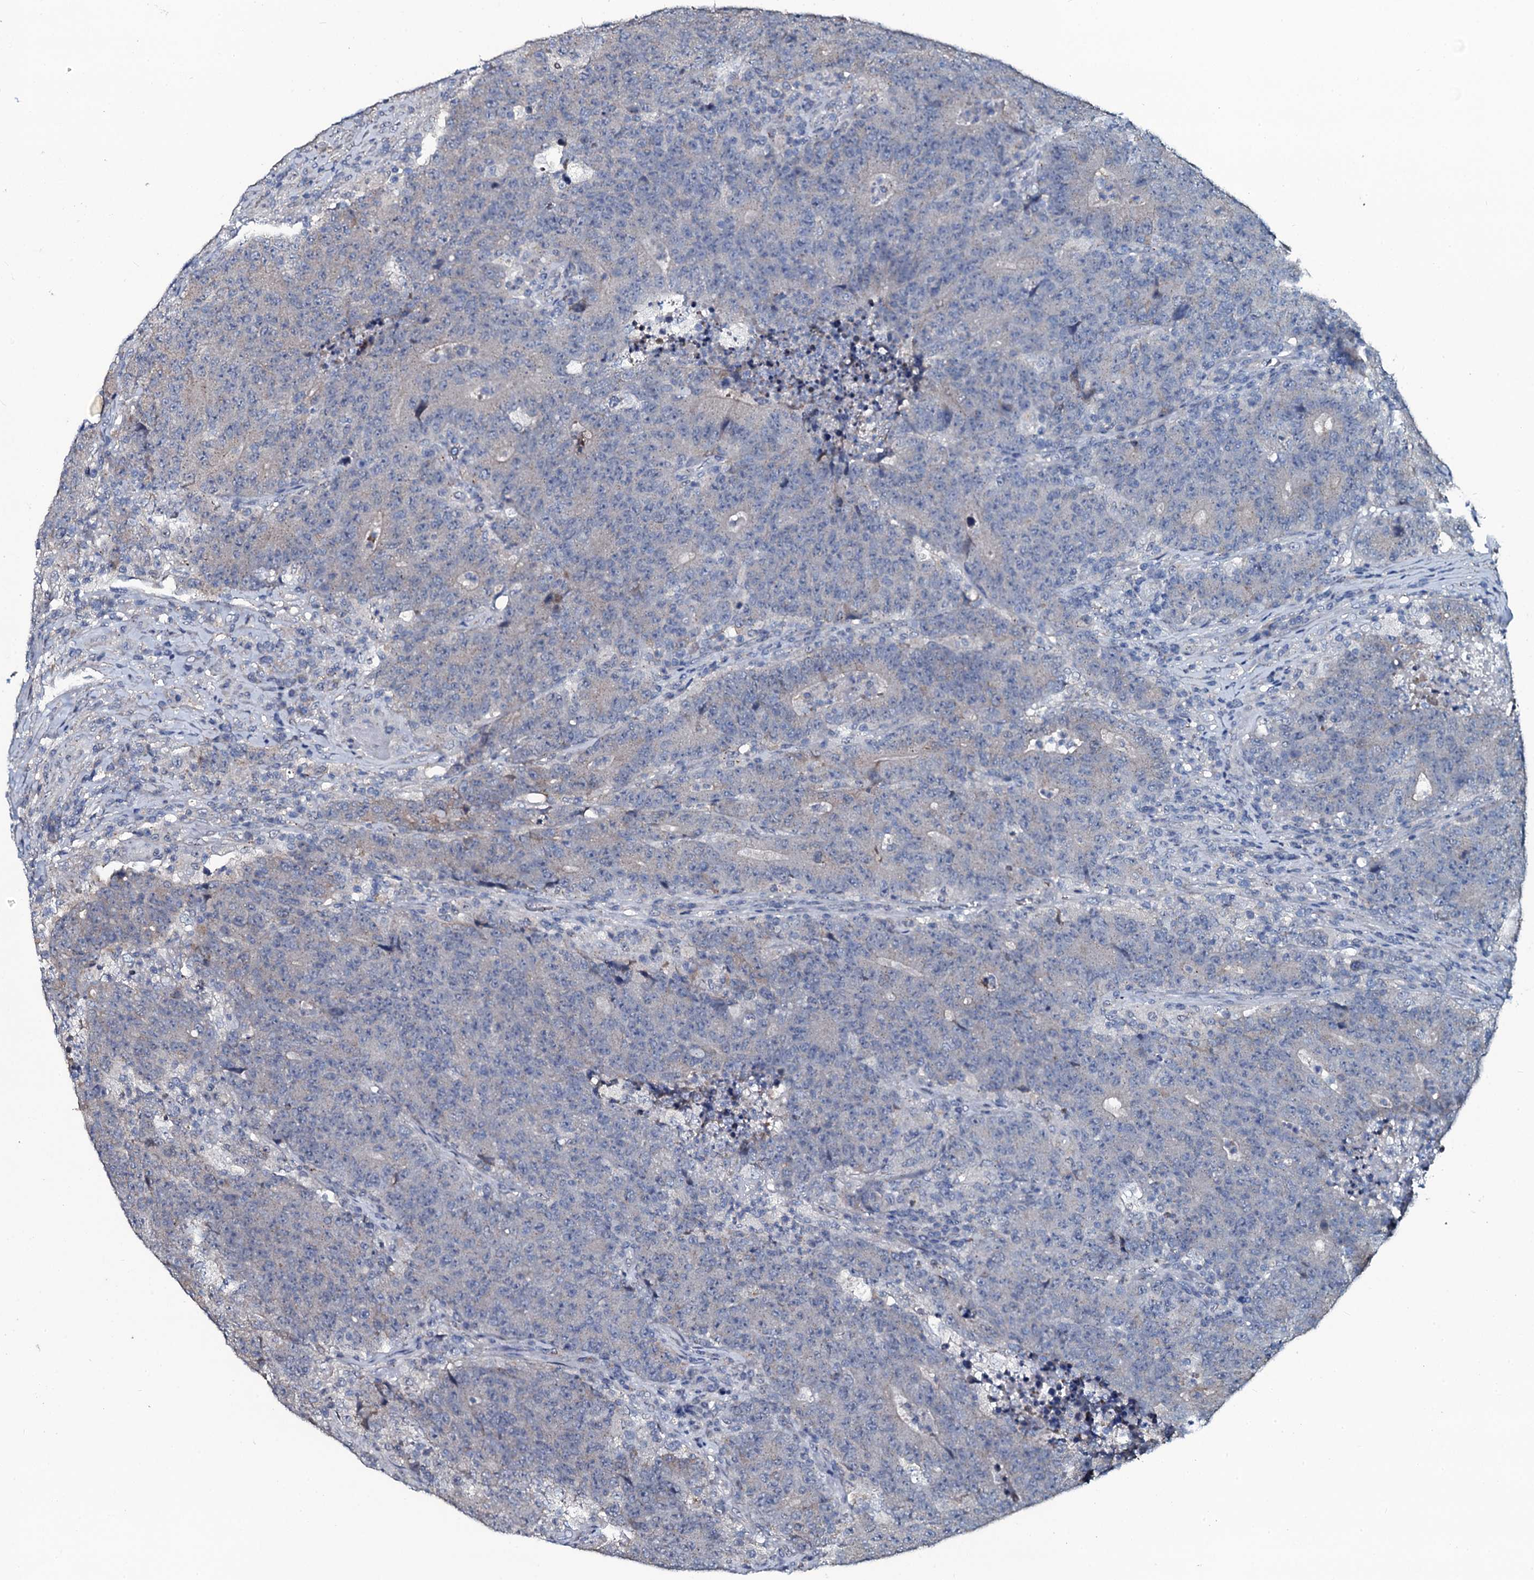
{"staining": {"intensity": "weak", "quantity": "<25%", "location": "cytoplasmic/membranous"}, "tissue": "colorectal cancer", "cell_type": "Tumor cells", "image_type": "cancer", "snomed": [{"axis": "morphology", "description": "Adenocarcinoma, NOS"}, {"axis": "topography", "description": "Colon"}], "caption": "There is no significant expression in tumor cells of colorectal cancer.", "gene": "USPL1", "patient": {"sex": "female", "age": 75}}